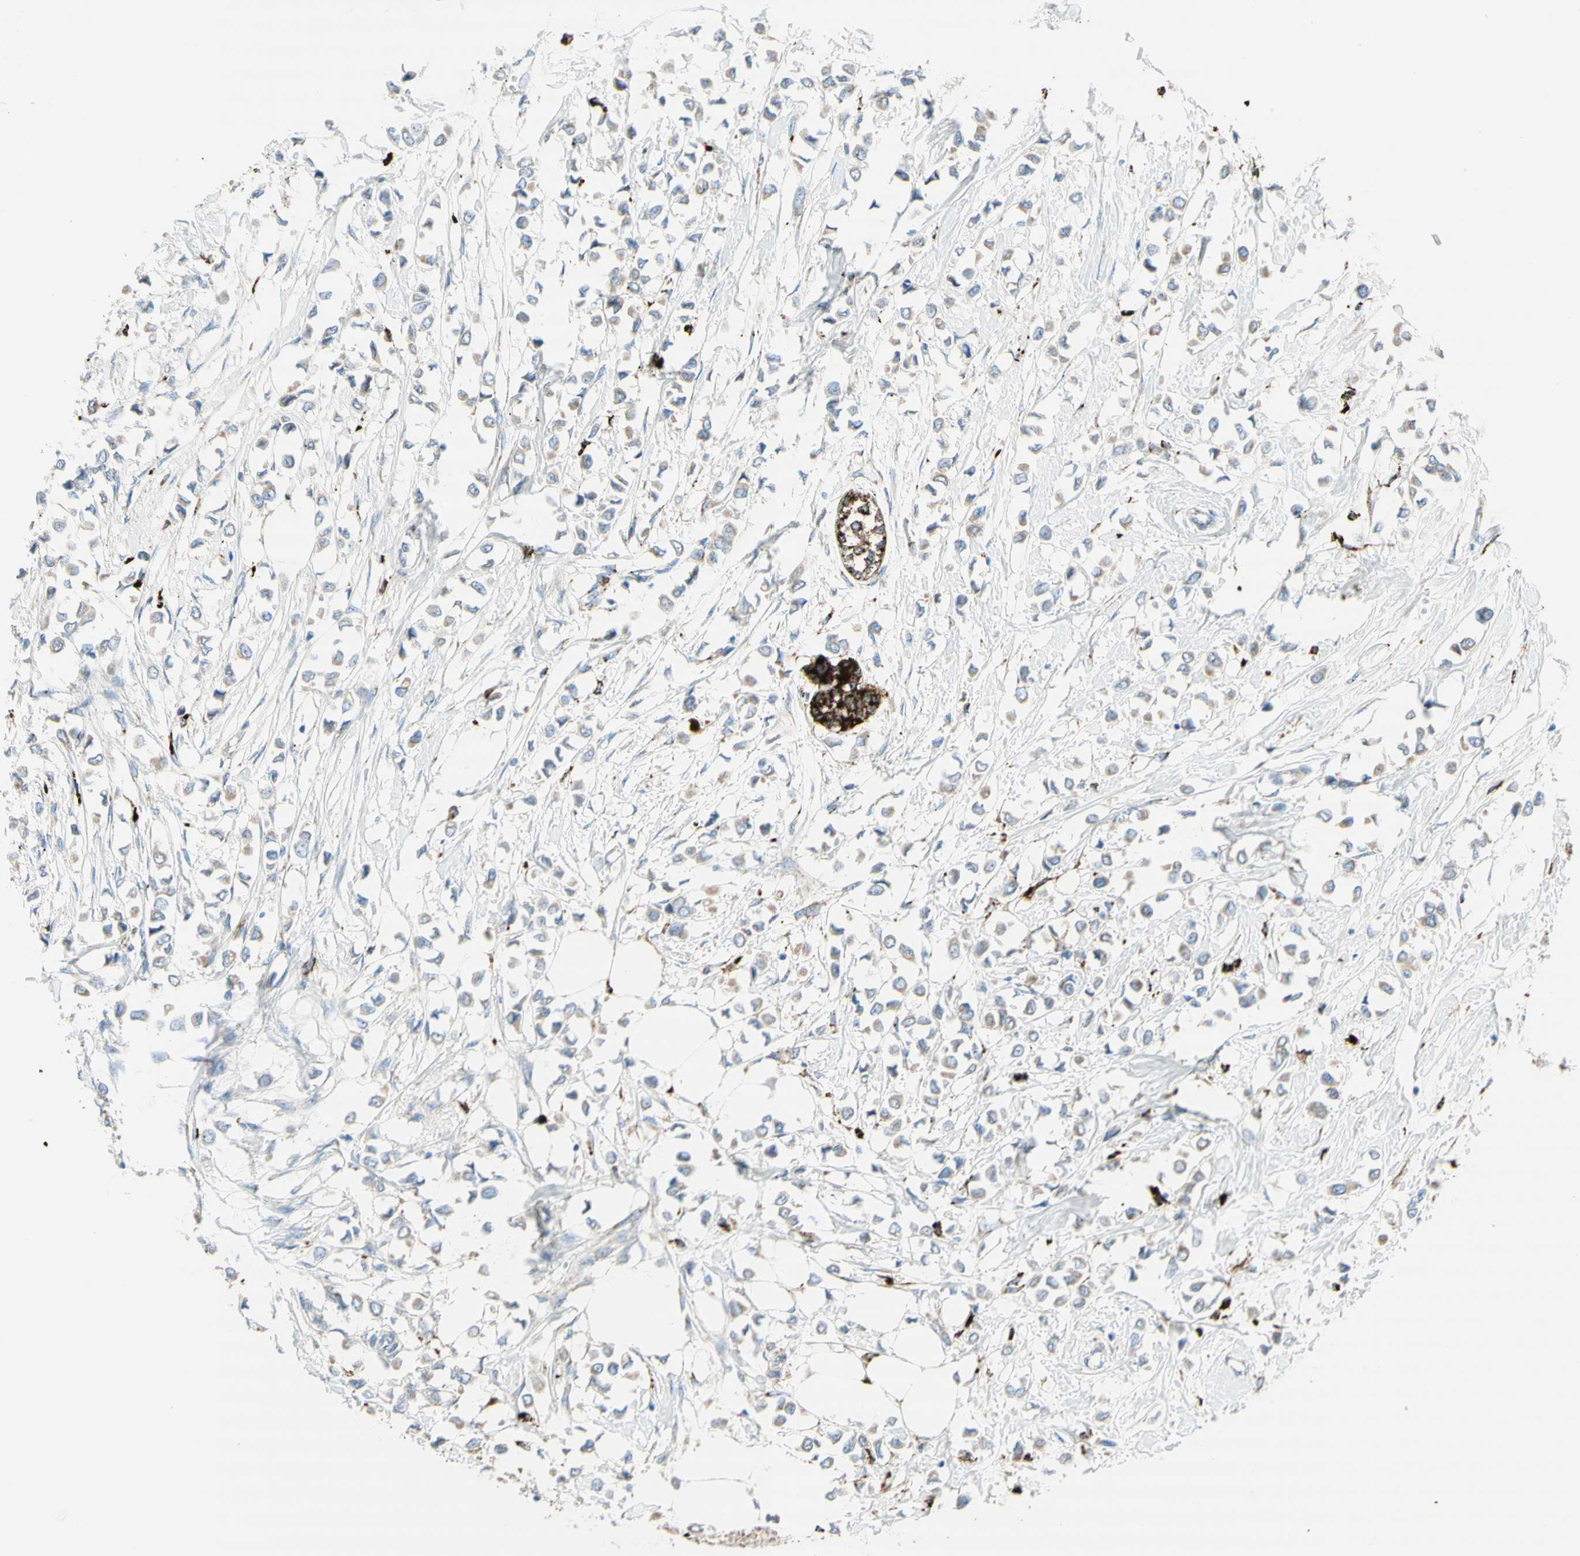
{"staining": {"intensity": "weak", "quantity": "25%-75%", "location": "cytoplasmic/membranous"}, "tissue": "breast cancer", "cell_type": "Tumor cells", "image_type": "cancer", "snomed": [{"axis": "morphology", "description": "Lobular carcinoma"}, {"axis": "topography", "description": "Breast"}], "caption": "Human breast cancer (lobular carcinoma) stained with a brown dye shows weak cytoplasmic/membranous positive expression in about 25%-75% of tumor cells.", "gene": "URB2", "patient": {"sex": "female", "age": 51}}